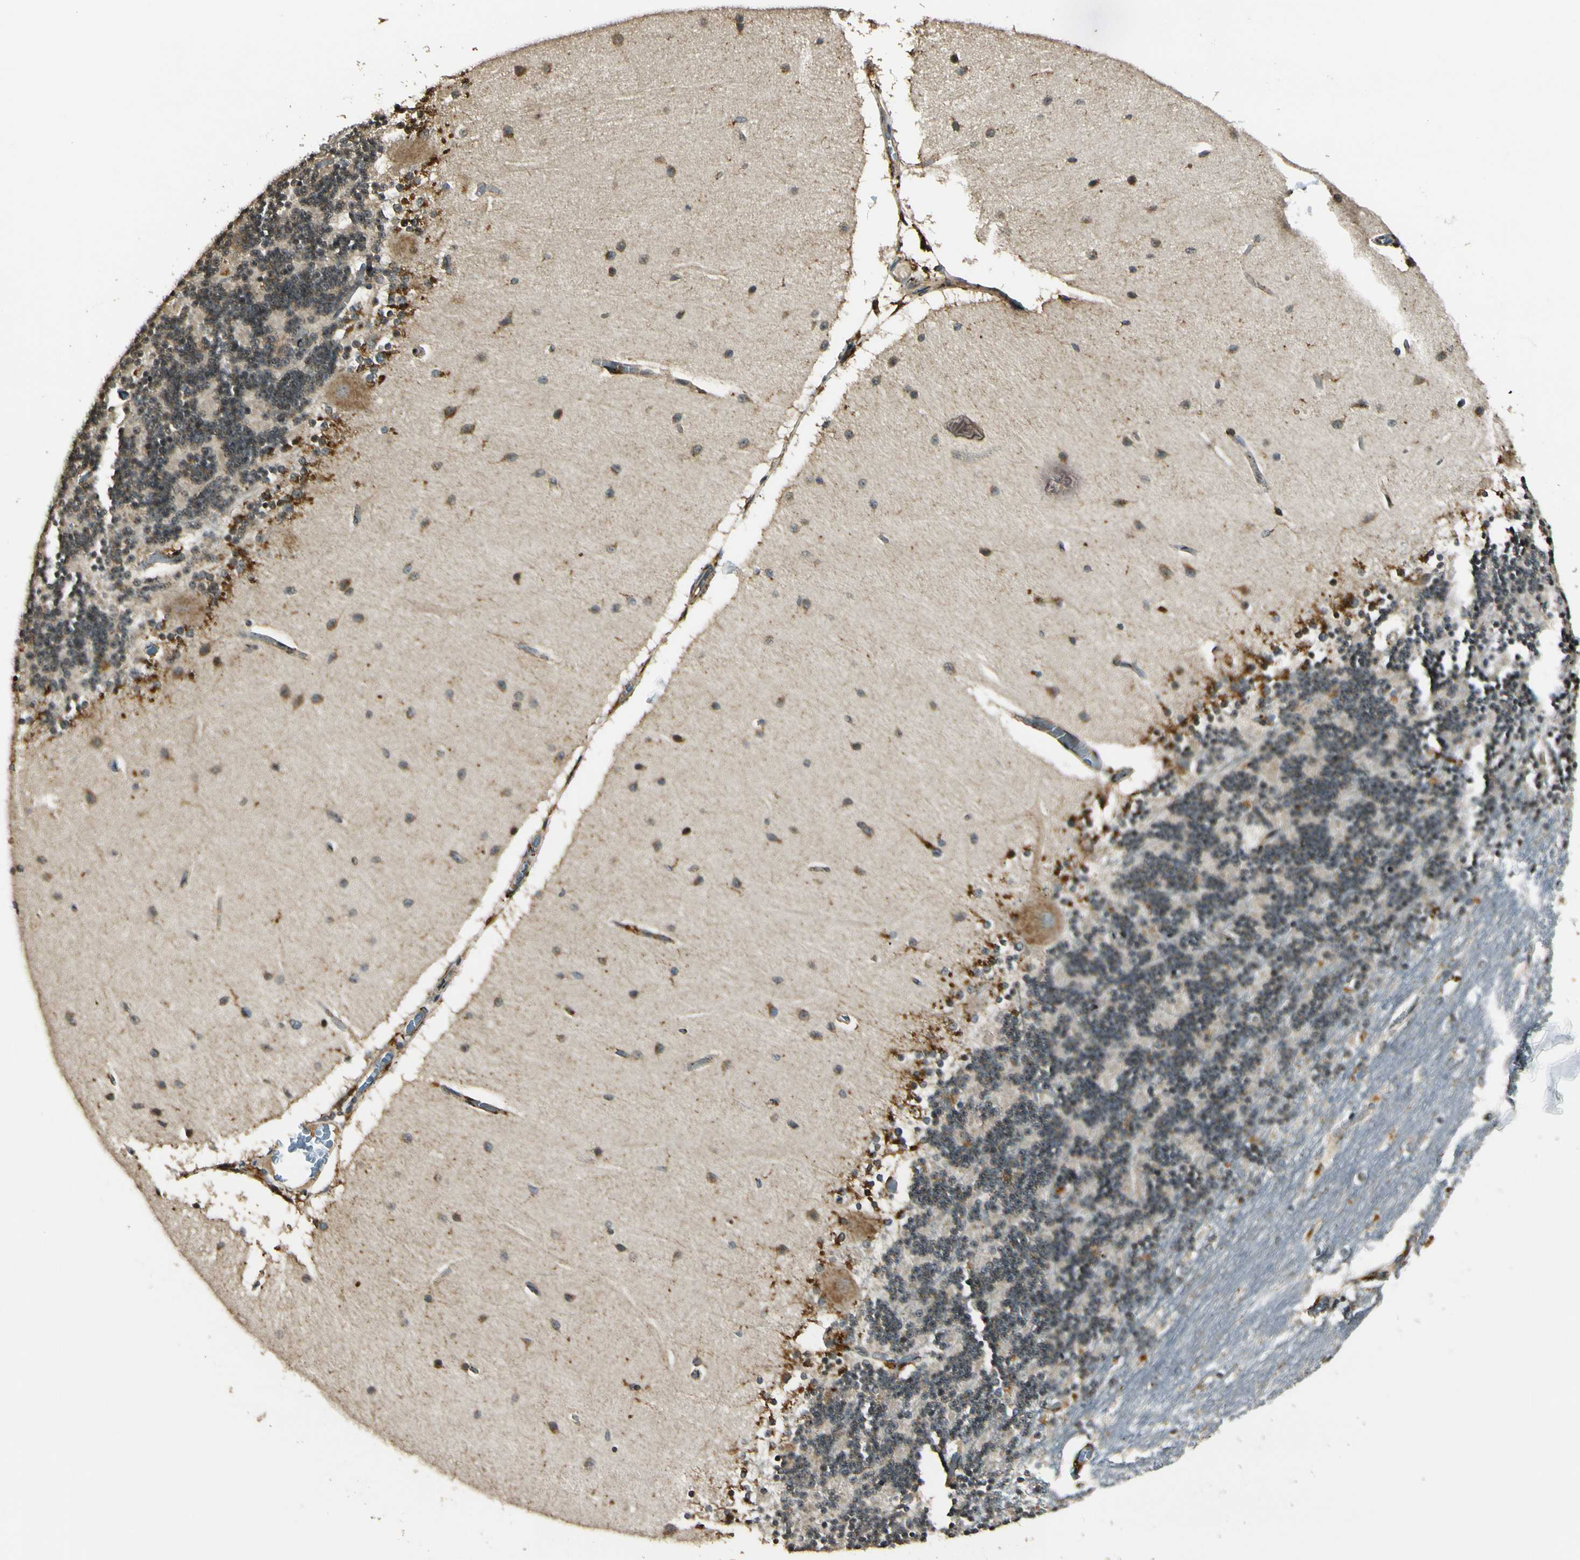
{"staining": {"intensity": "weak", "quantity": "<25%", "location": "cytoplasmic/membranous"}, "tissue": "cerebellum", "cell_type": "Cells in granular layer", "image_type": "normal", "snomed": [{"axis": "morphology", "description": "Normal tissue, NOS"}, {"axis": "topography", "description": "Cerebellum"}], "caption": "The histopathology image displays no significant positivity in cells in granular layer of cerebellum. (Stains: DAB (3,3'-diaminobenzidine) immunohistochemistry (IHC) with hematoxylin counter stain, Microscopy: brightfield microscopy at high magnification).", "gene": "LAMTOR1", "patient": {"sex": "female", "age": 54}}